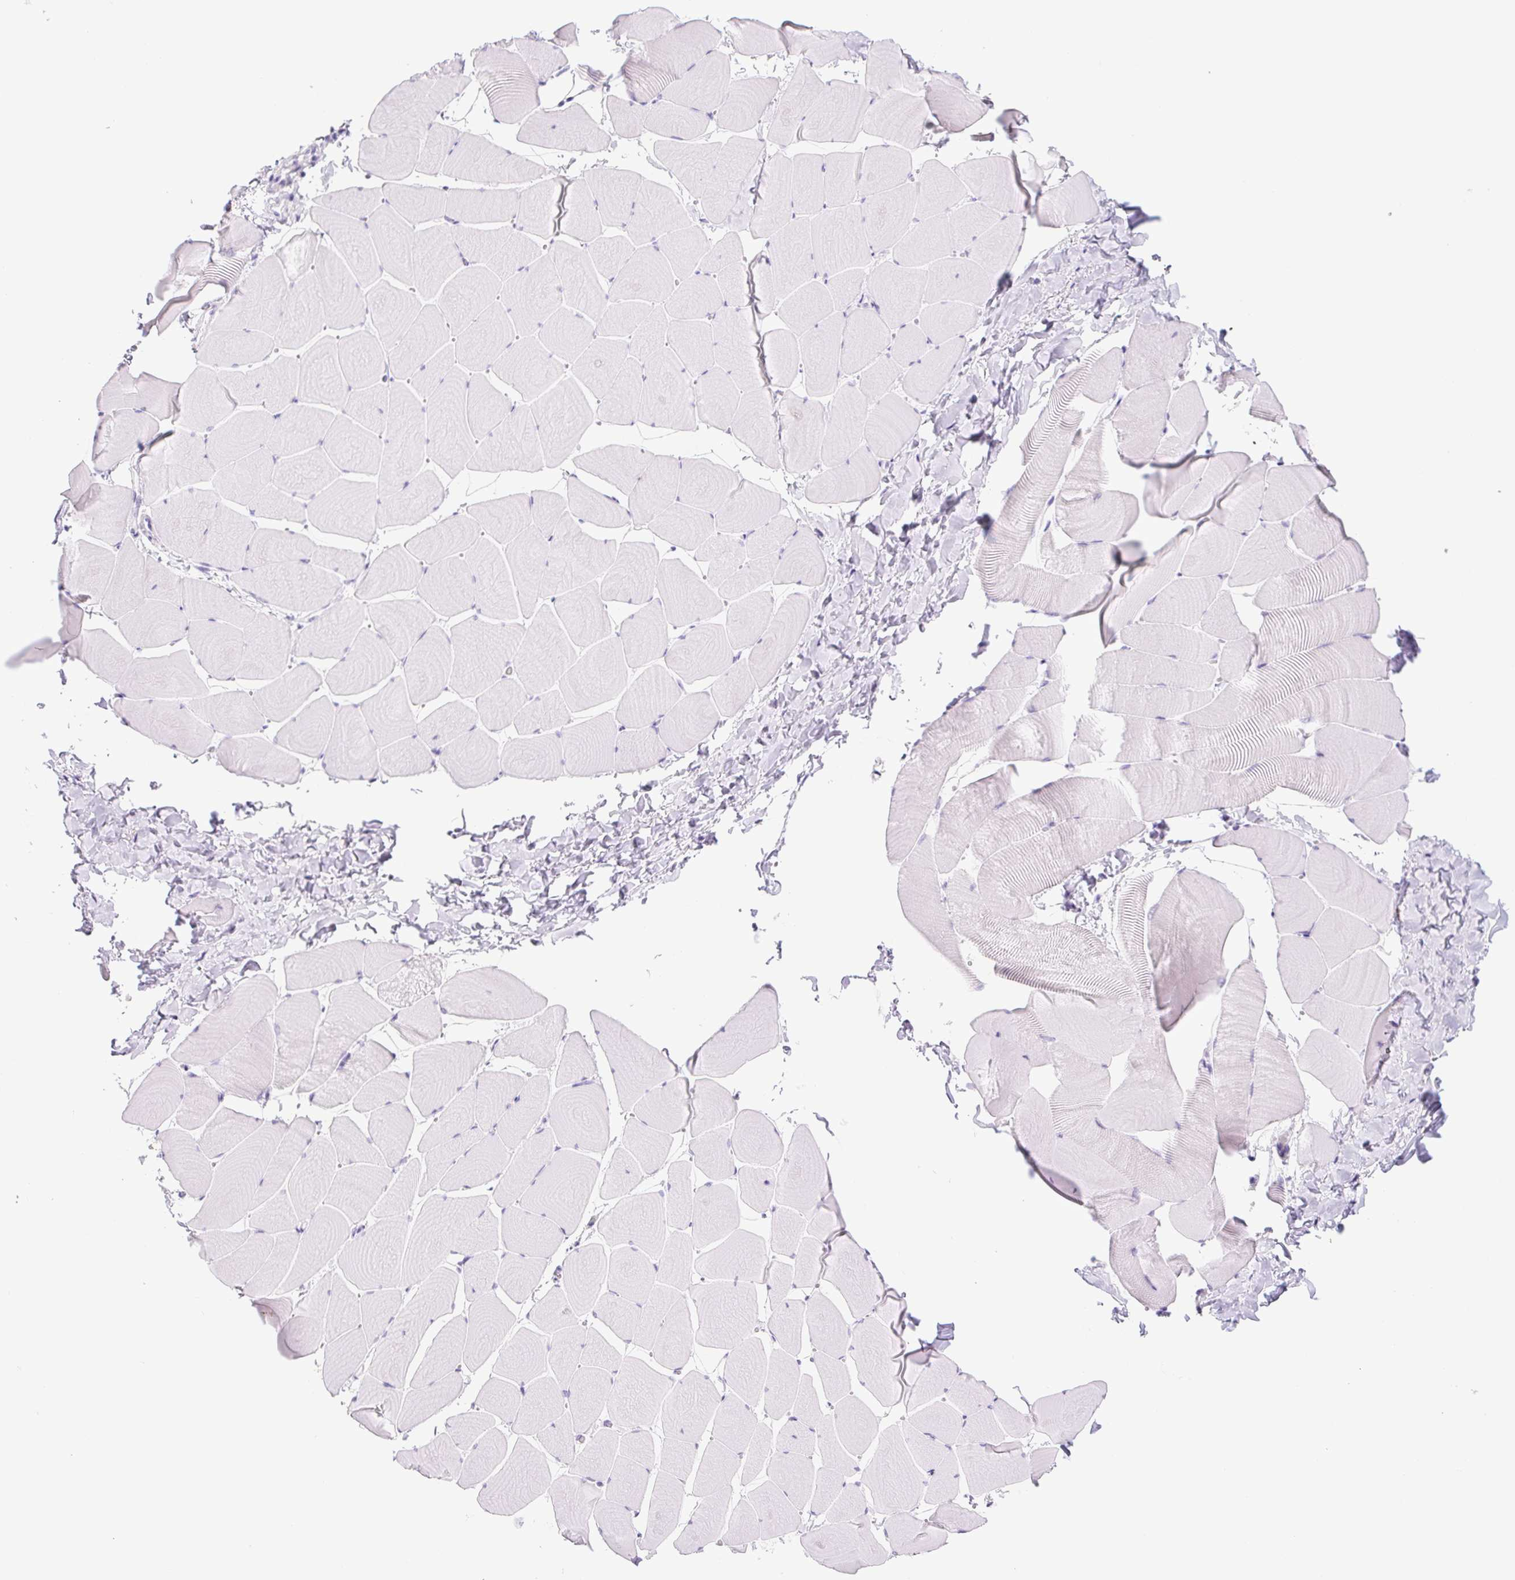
{"staining": {"intensity": "negative", "quantity": "none", "location": "none"}, "tissue": "skeletal muscle", "cell_type": "Myocytes", "image_type": "normal", "snomed": [{"axis": "morphology", "description": "Normal tissue, NOS"}, {"axis": "topography", "description": "Skeletal muscle"}], "caption": "Protein analysis of unremarkable skeletal muscle exhibits no significant expression in myocytes.", "gene": "CYP21A2", "patient": {"sex": "male", "age": 25}}